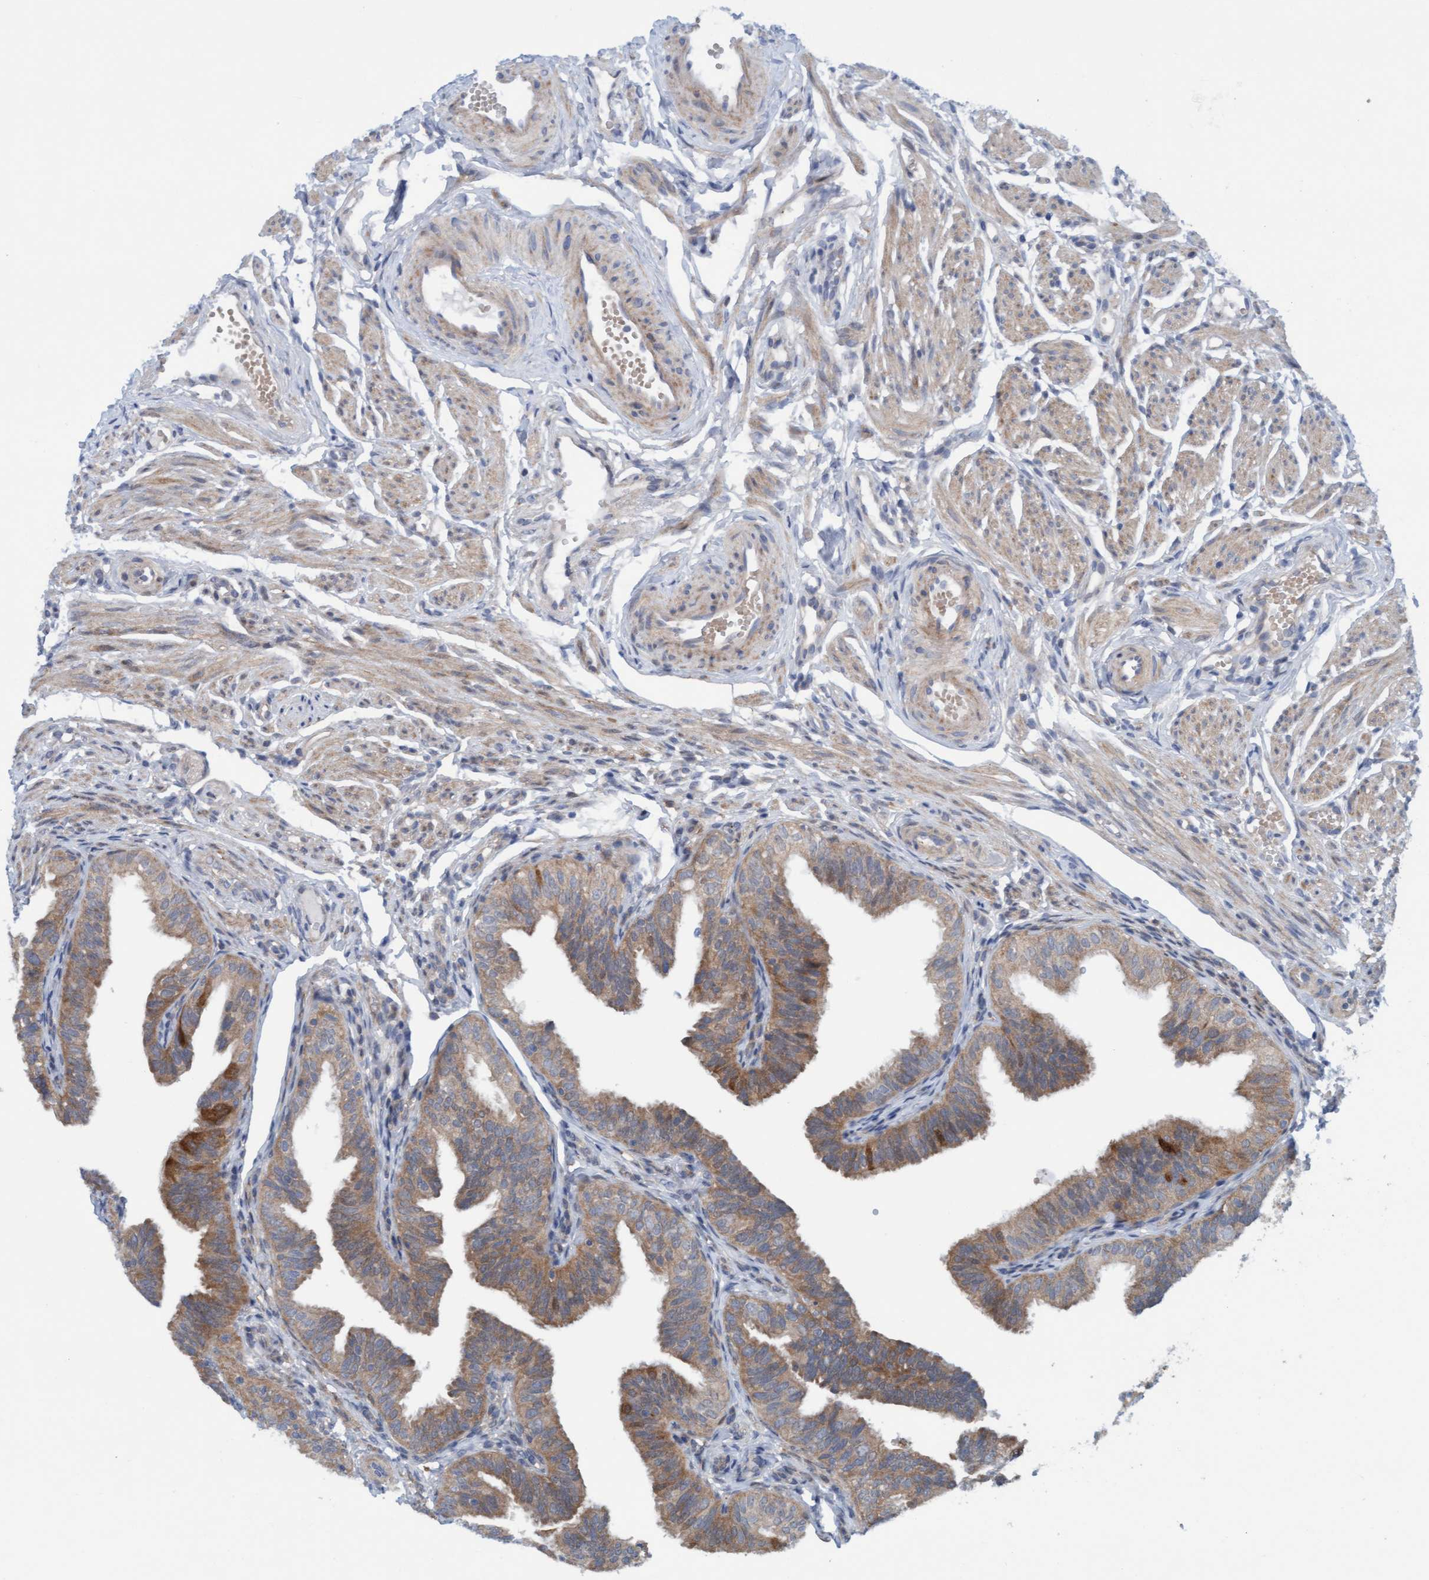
{"staining": {"intensity": "moderate", "quantity": ">75%", "location": "cytoplasmic/membranous"}, "tissue": "fallopian tube", "cell_type": "Glandular cells", "image_type": "normal", "snomed": [{"axis": "morphology", "description": "Normal tissue, NOS"}, {"axis": "topography", "description": "Fallopian tube"}], "caption": "Brown immunohistochemical staining in benign fallopian tube shows moderate cytoplasmic/membranous expression in approximately >75% of glandular cells. The staining was performed using DAB (3,3'-diaminobenzidine) to visualize the protein expression in brown, while the nuclei were stained in blue with hematoxylin (Magnification: 20x).", "gene": "KLHL25", "patient": {"sex": "female", "age": 35}}